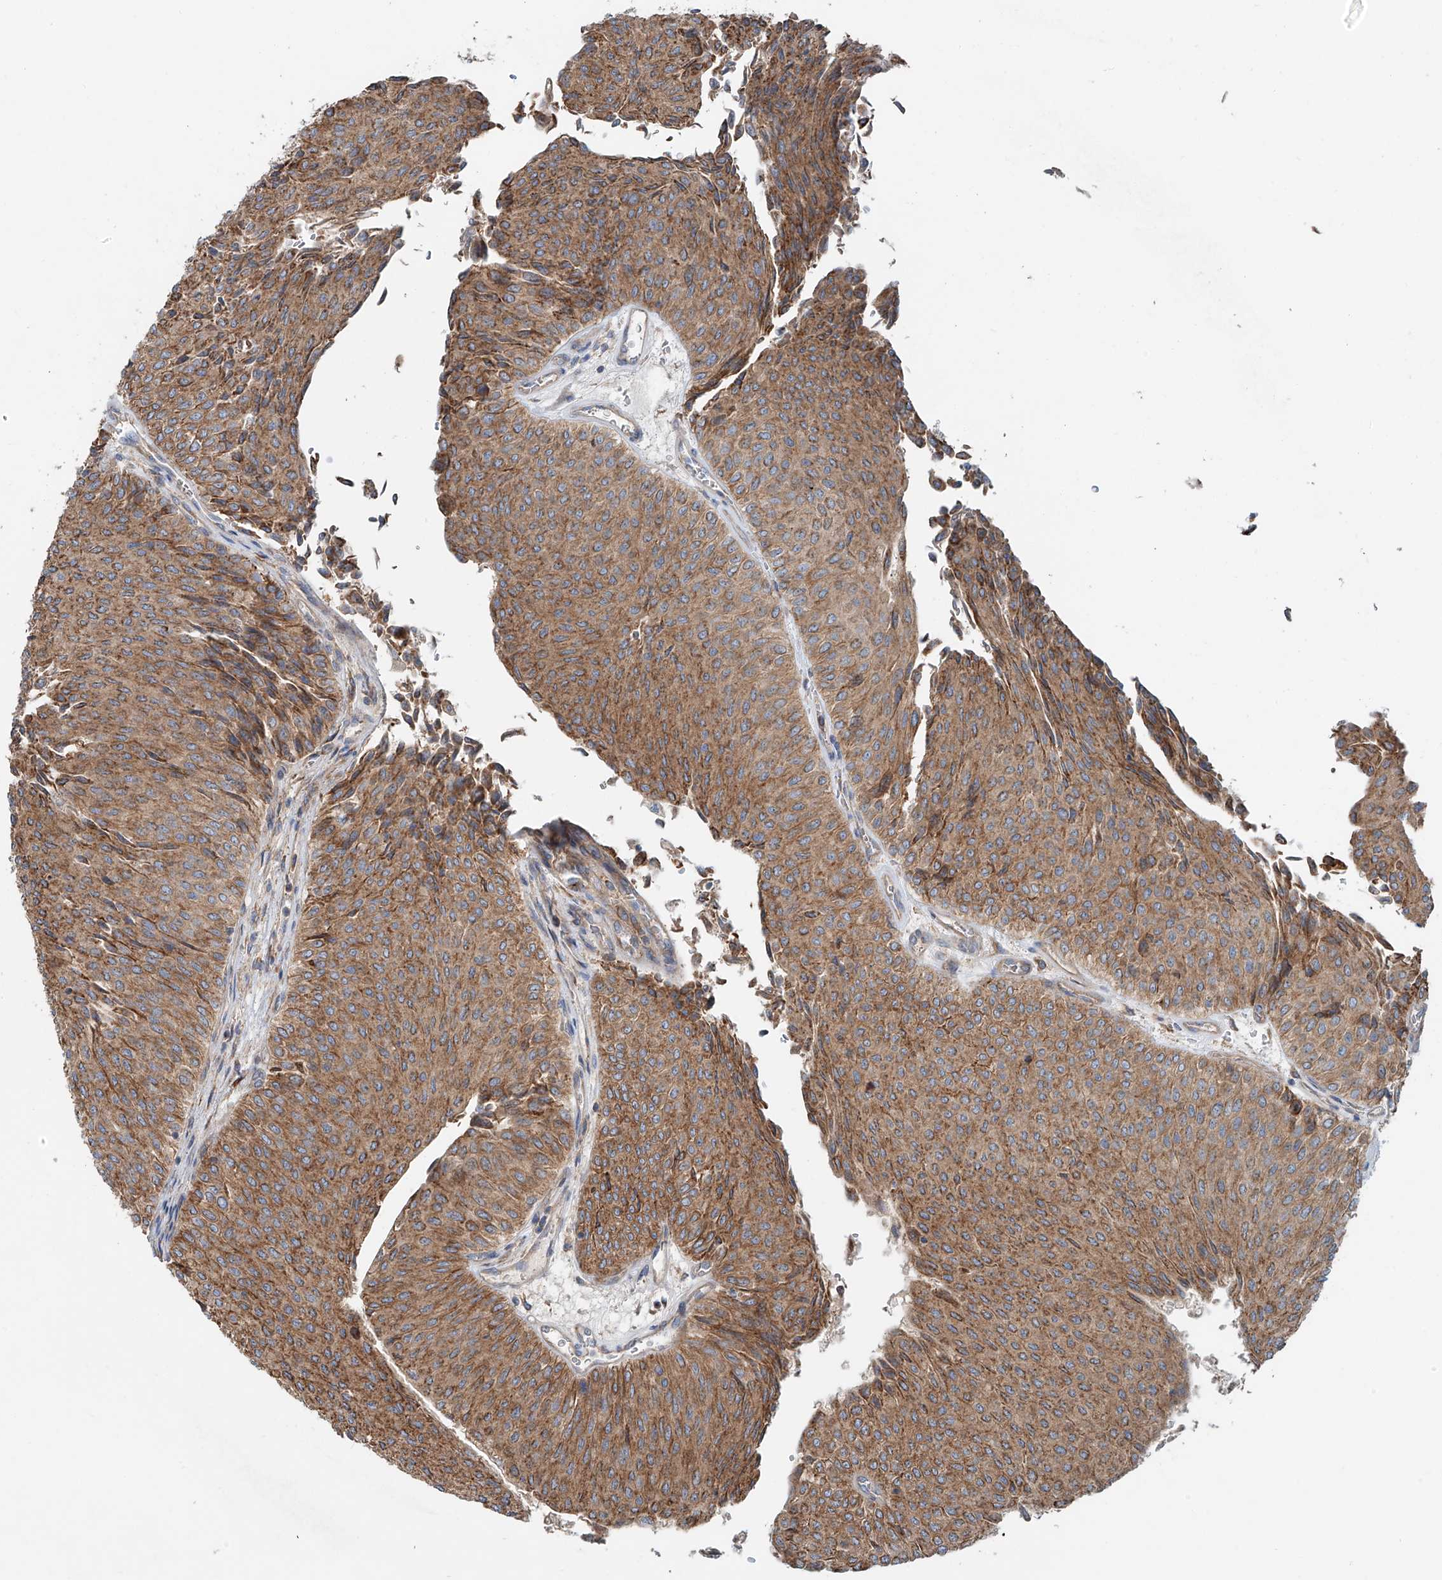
{"staining": {"intensity": "moderate", "quantity": ">75%", "location": "cytoplasmic/membranous"}, "tissue": "urothelial cancer", "cell_type": "Tumor cells", "image_type": "cancer", "snomed": [{"axis": "morphology", "description": "Urothelial carcinoma, Low grade"}, {"axis": "topography", "description": "Urinary bladder"}], "caption": "Urothelial carcinoma (low-grade) tissue shows moderate cytoplasmic/membranous staining in approximately >75% of tumor cells", "gene": "SNAP29", "patient": {"sex": "male", "age": 78}}